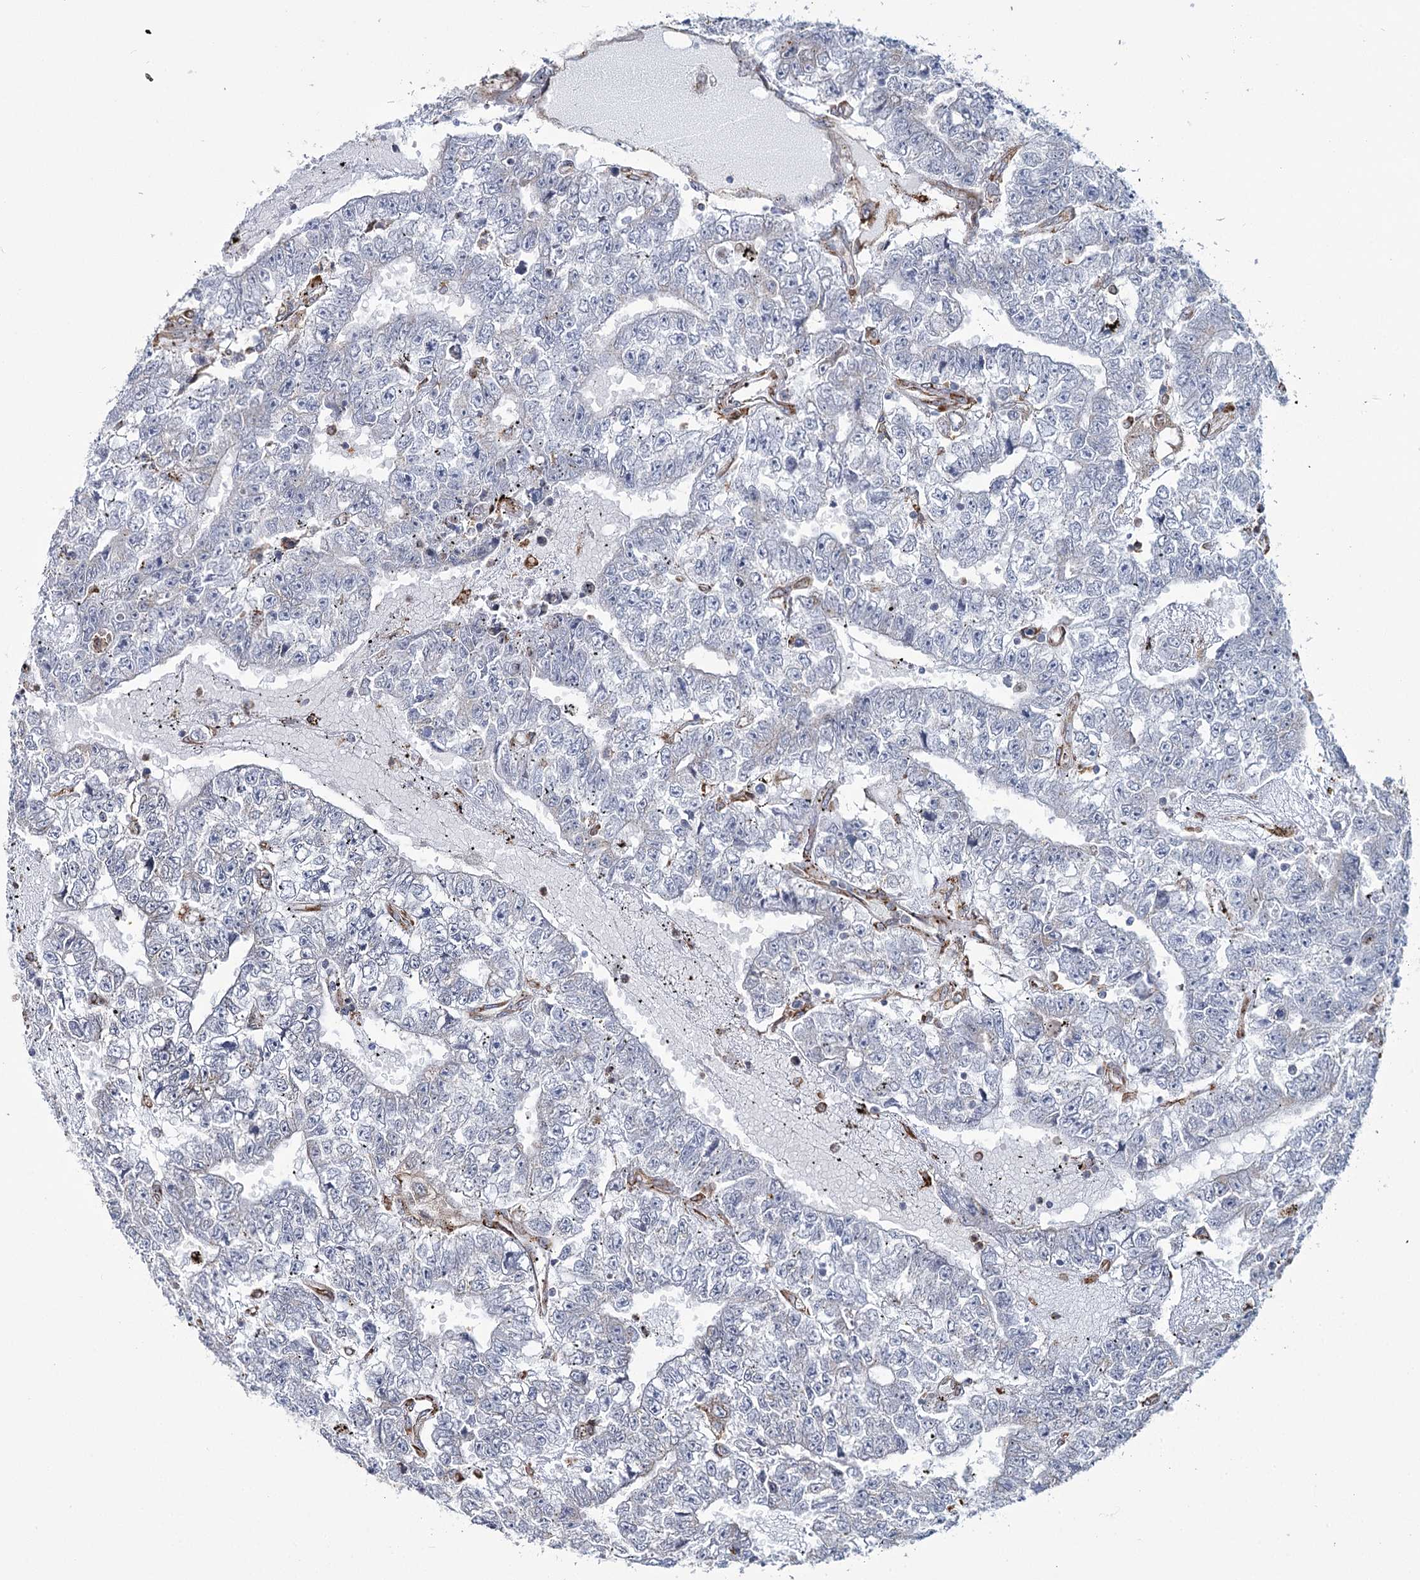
{"staining": {"intensity": "negative", "quantity": "none", "location": "none"}, "tissue": "testis cancer", "cell_type": "Tumor cells", "image_type": "cancer", "snomed": [{"axis": "morphology", "description": "Carcinoma, Embryonal, NOS"}, {"axis": "topography", "description": "Testis"}], "caption": "This is a micrograph of immunohistochemistry staining of testis cancer (embryonal carcinoma), which shows no staining in tumor cells.", "gene": "ZCCHC9", "patient": {"sex": "male", "age": 25}}